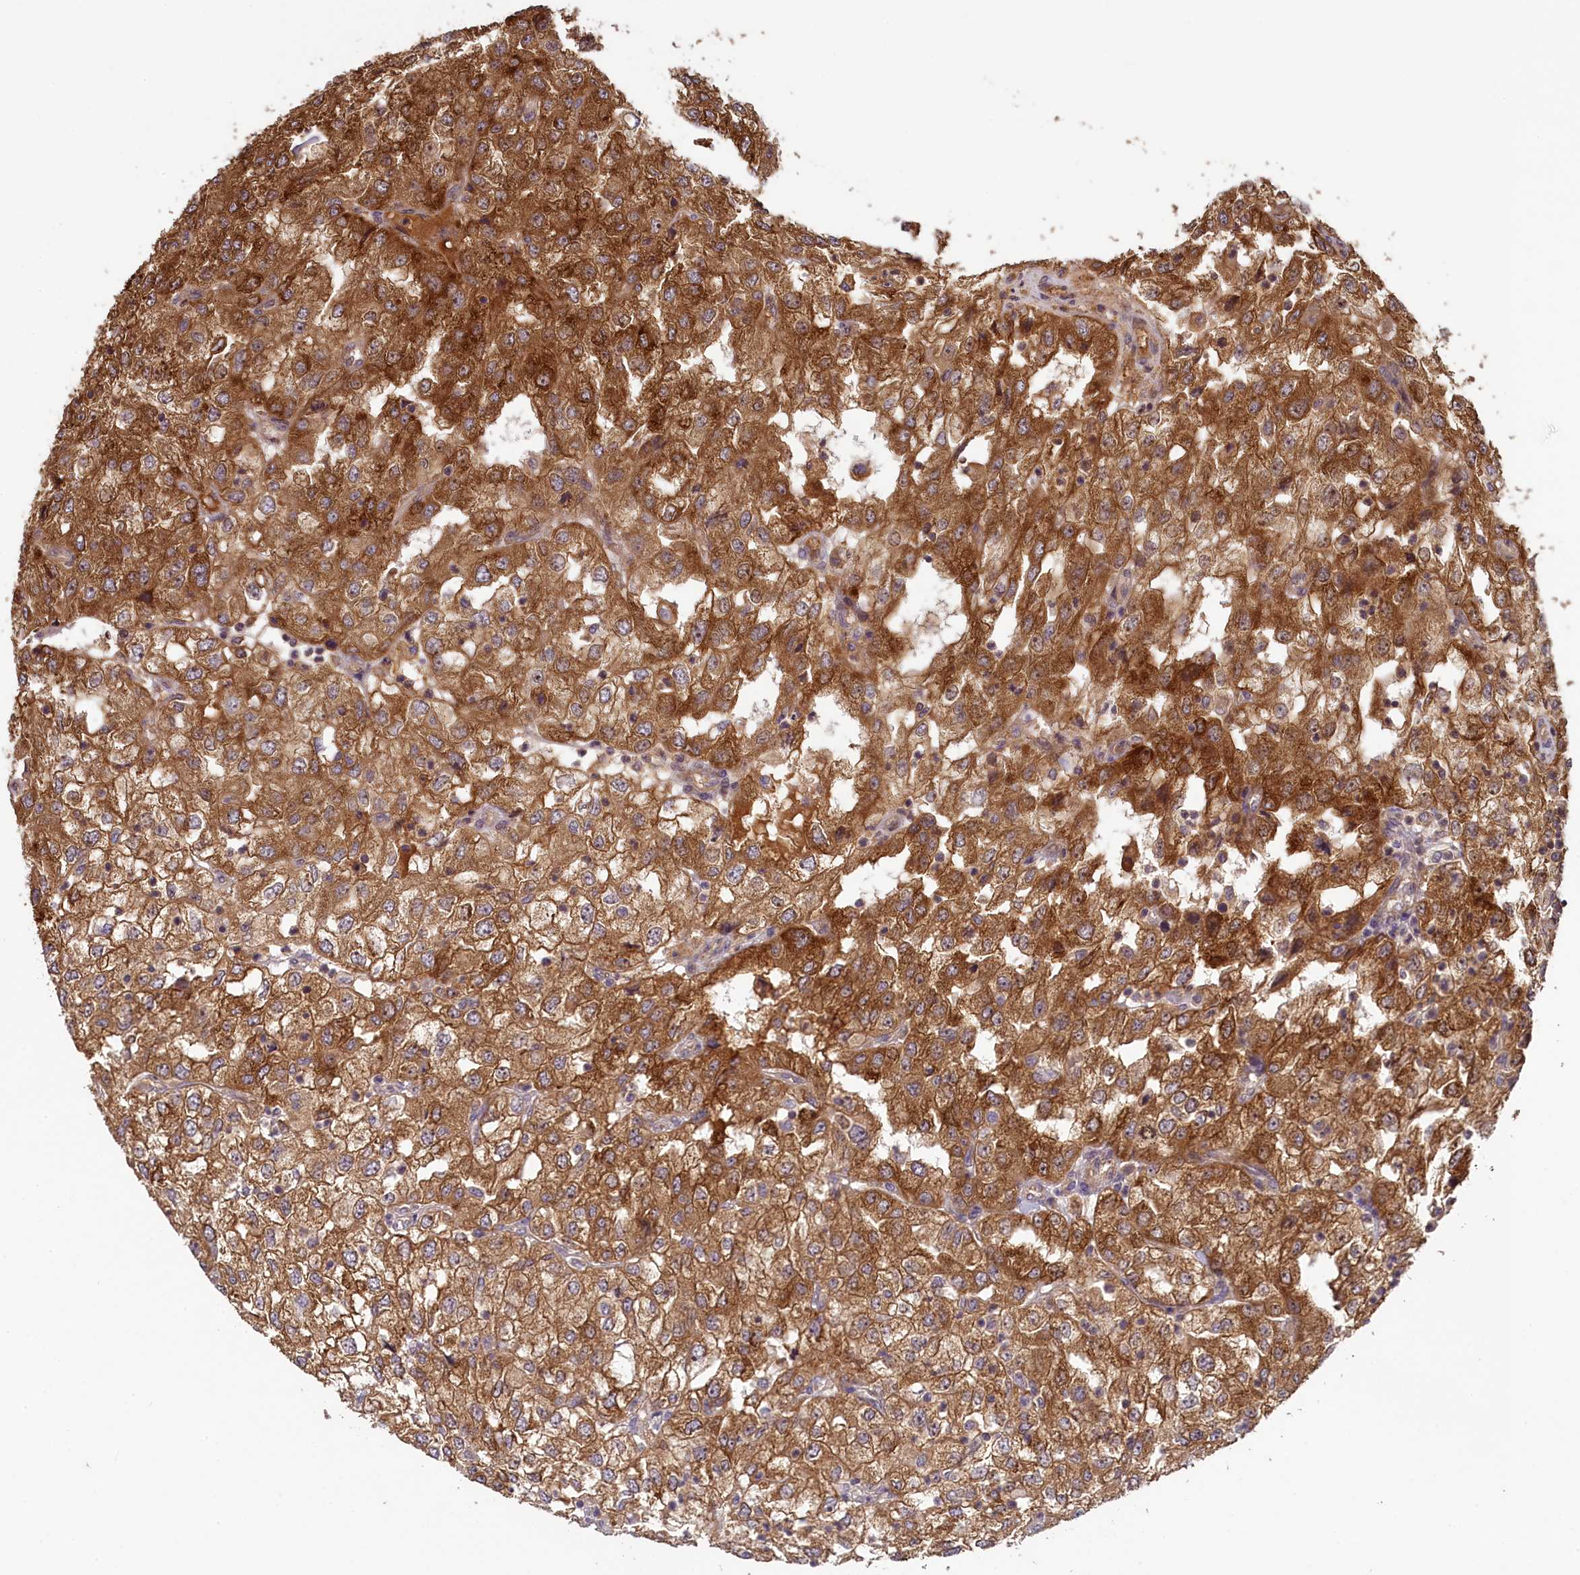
{"staining": {"intensity": "strong", "quantity": ">75%", "location": "cytoplasmic/membranous"}, "tissue": "renal cancer", "cell_type": "Tumor cells", "image_type": "cancer", "snomed": [{"axis": "morphology", "description": "Adenocarcinoma, NOS"}, {"axis": "topography", "description": "Kidney"}], "caption": "Brown immunohistochemical staining in human renal adenocarcinoma shows strong cytoplasmic/membranous expression in approximately >75% of tumor cells. The staining is performed using DAB (3,3'-diaminobenzidine) brown chromogen to label protein expression. The nuclei are counter-stained blue using hematoxylin.", "gene": "NUDT6", "patient": {"sex": "female", "age": 54}}